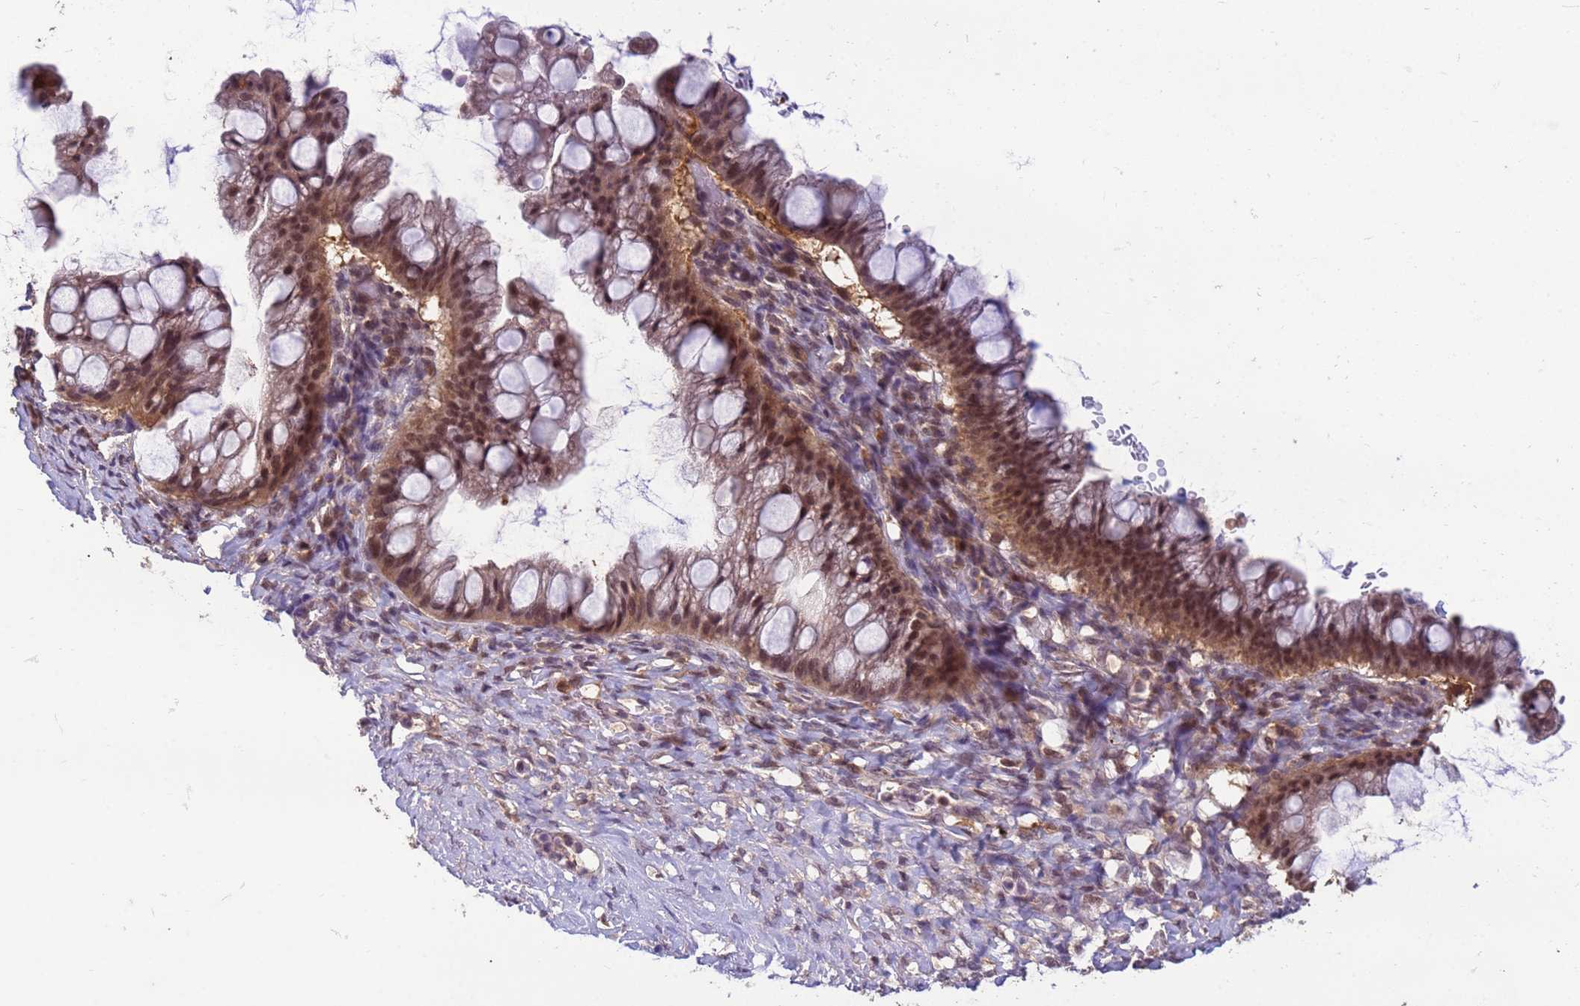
{"staining": {"intensity": "moderate", "quantity": ">75%", "location": "cytoplasmic/membranous,nuclear"}, "tissue": "ovarian cancer", "cell_type": "Tumor cells", "image_type": "cancer", "snomed": [{"axis": "morphology", "description": "Cystadenocarcinoma, mucinous, NOS"}, {"axis": "topography", "description": "Ovary"}], "caption": "Ovarian cancer (mucinous cystadenocarcinoma) stained with DAB immunohistochemistry exhibits medium levels of moderate cytoplasmic/membranous and nuclear expression in about >75% of tumor cells.", "gene": "NPEPPS", "patient": {"sex": "female", "age": 73}}